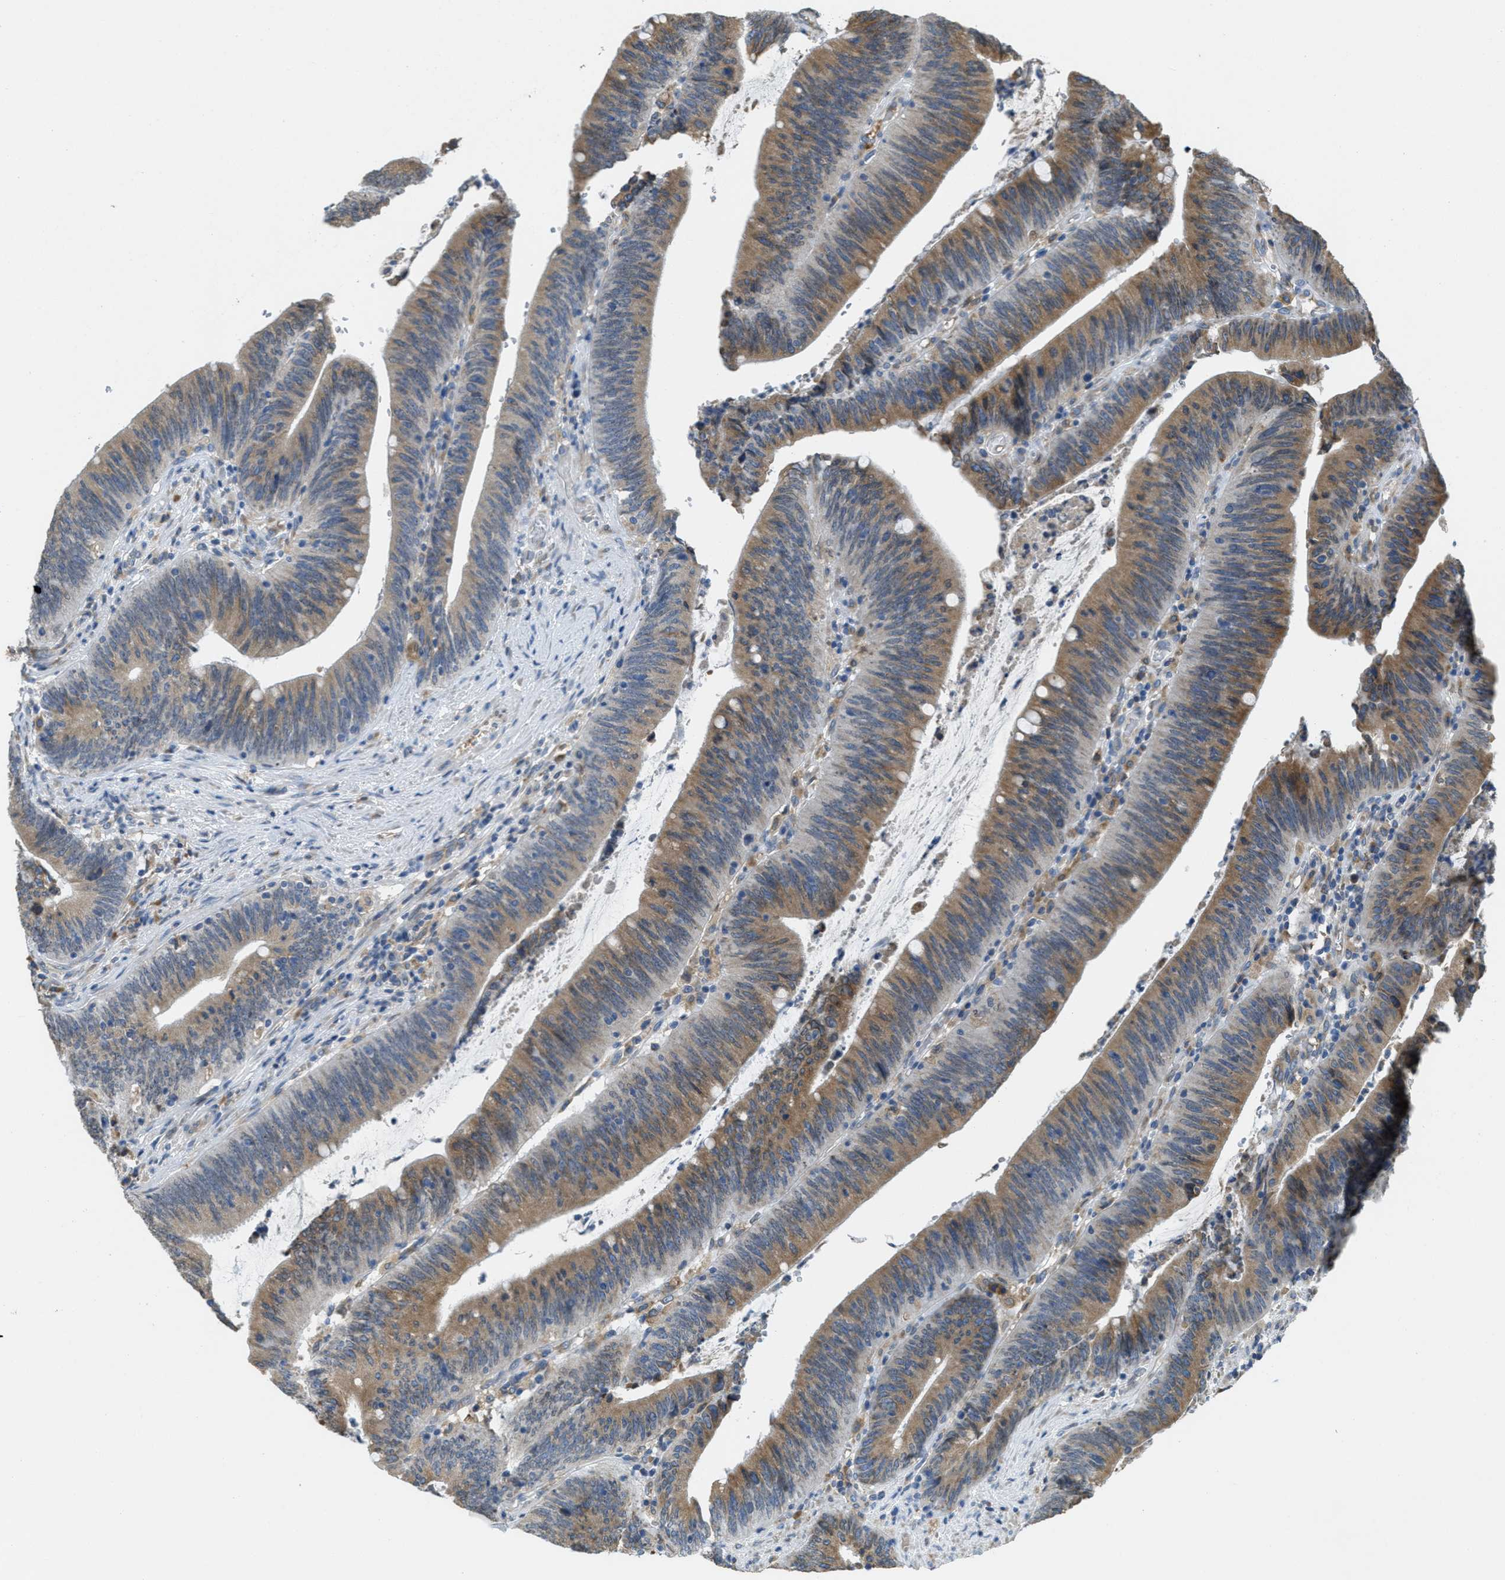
{"staining": {"intensity": "moderate", "quantity": ">75%", "location": "cytoplasmic/membranous"}, "tissue": "colorectal cancer", "cell_type": "Tumor cells", "image_type": "cancer", "snomed": [{"axis": "morphology", "description": "Normal tissue, NOS"}, {"axis": "morphology", "description": "Adenocarcinoma, NOS"}, {"axis": "topography", "description": "Rectum"}], "caption": "Immunohistochemistry (IHC) of human colorectal adenocarcinoma demonstrates medium levels of moderate cytoplasmic/membranous staining in approximately >75% of tumor cells.", "gene": "MPDU1", "patient": {"sex": "female", "age": 66}}